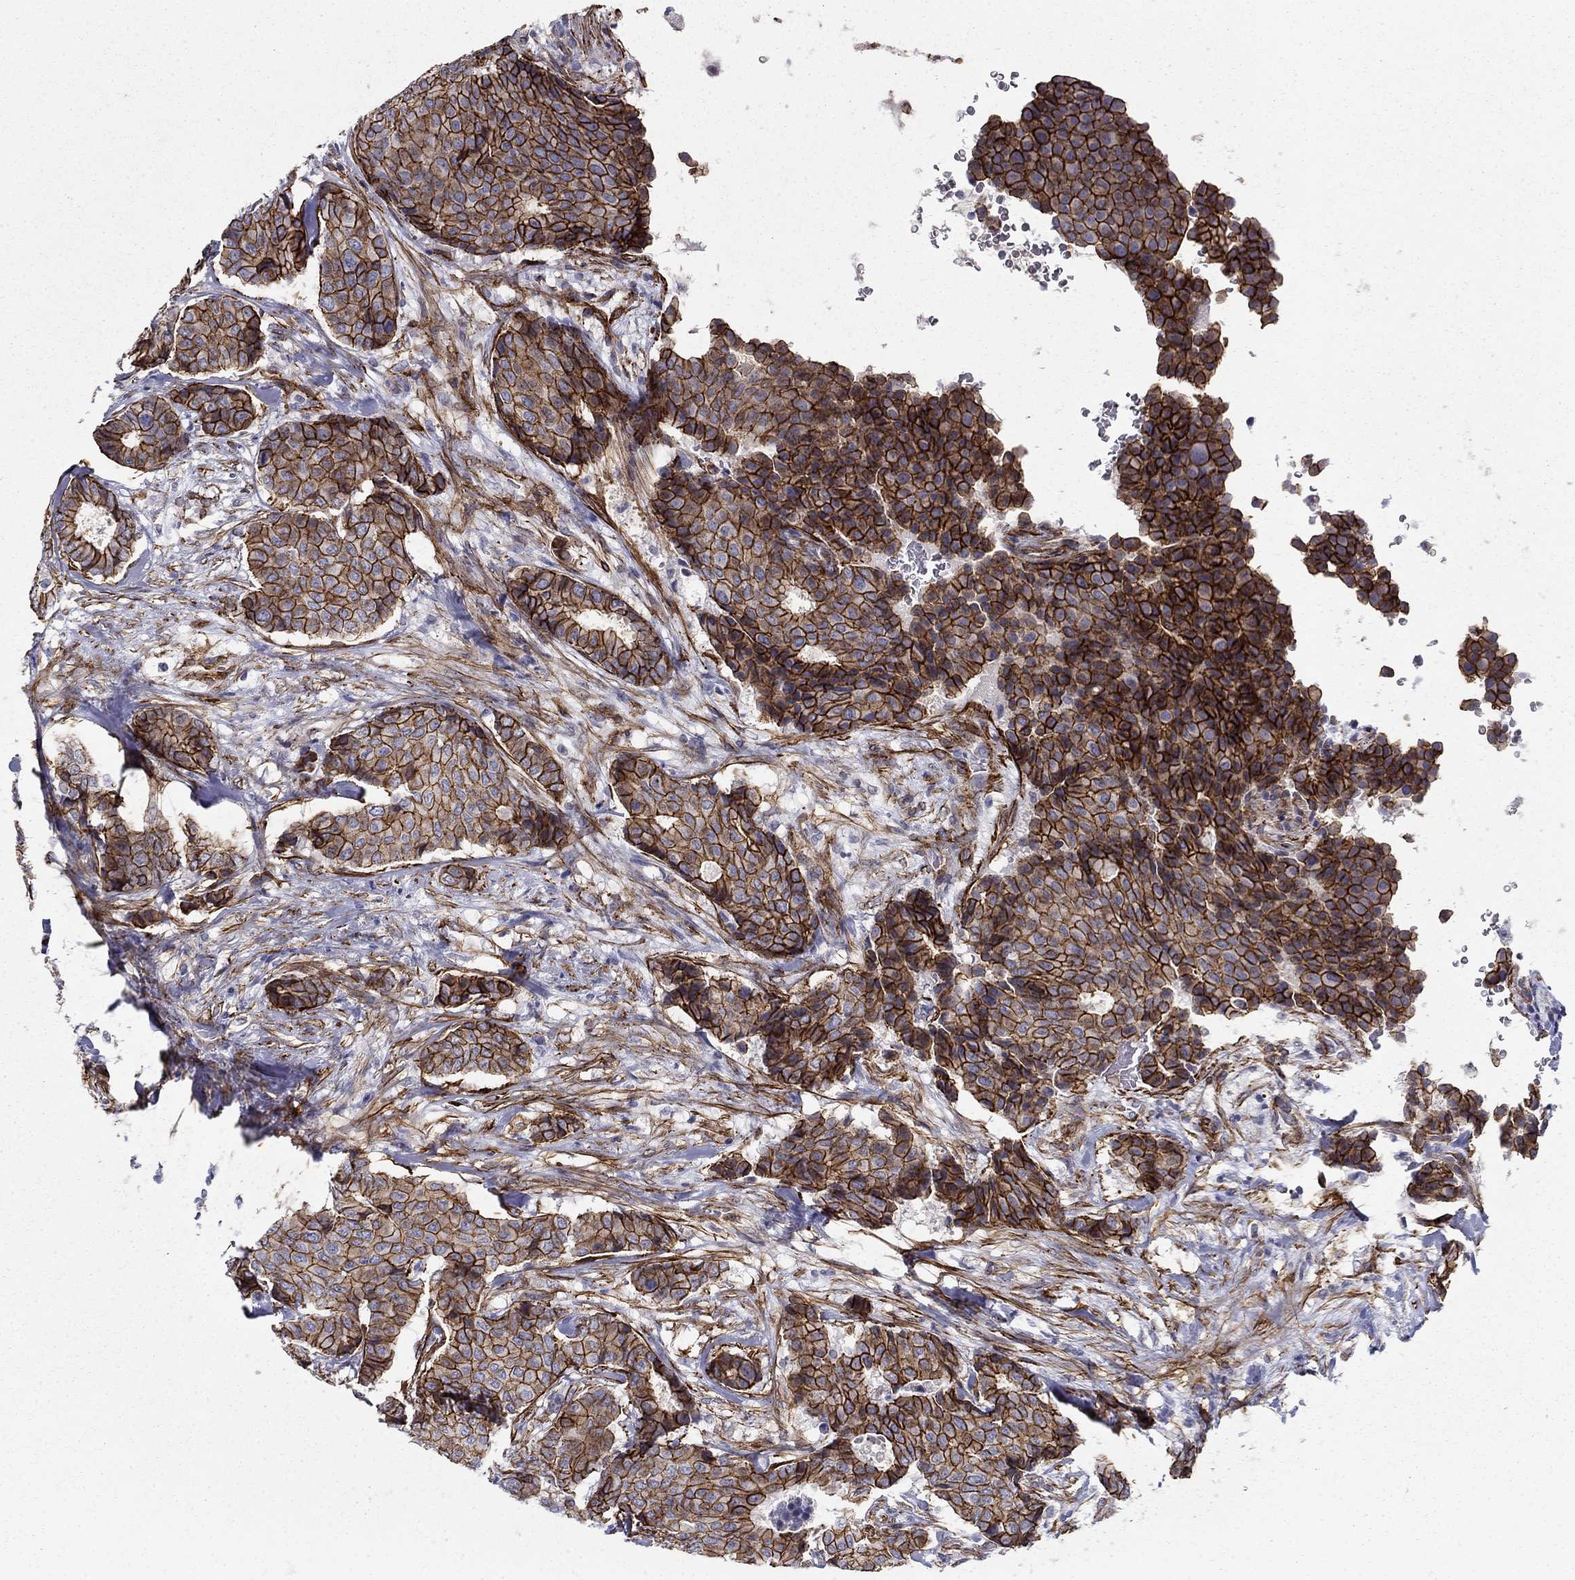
{"staining": {"intensity": "strong", "quantity": ">75%", "location": "cytoplasmic/membranous,nuclear"}, "tissue": "breast cancer", "cell_type": "Tumor cells", "image_type": "cancer", "snomed": [{"axis": "morphology", "description": "Duct carcinoma"}, {"axis": "topography", "description": "Breast"}], "caption": "Immunohistochemical staining of breast cancer (intraductal carcinoma) demonstrates strong cytoplasmic/membranous and nuclear protein expression in about >75% of tumor cells. Using DAB (3,3'-diaminobenzidine) (brown) and hematoxylin (blue) stains, captured at high magnification using brightfield microscopy.", "gene": "KRBA1", "patient": {"sex": "female", "age": 75}}